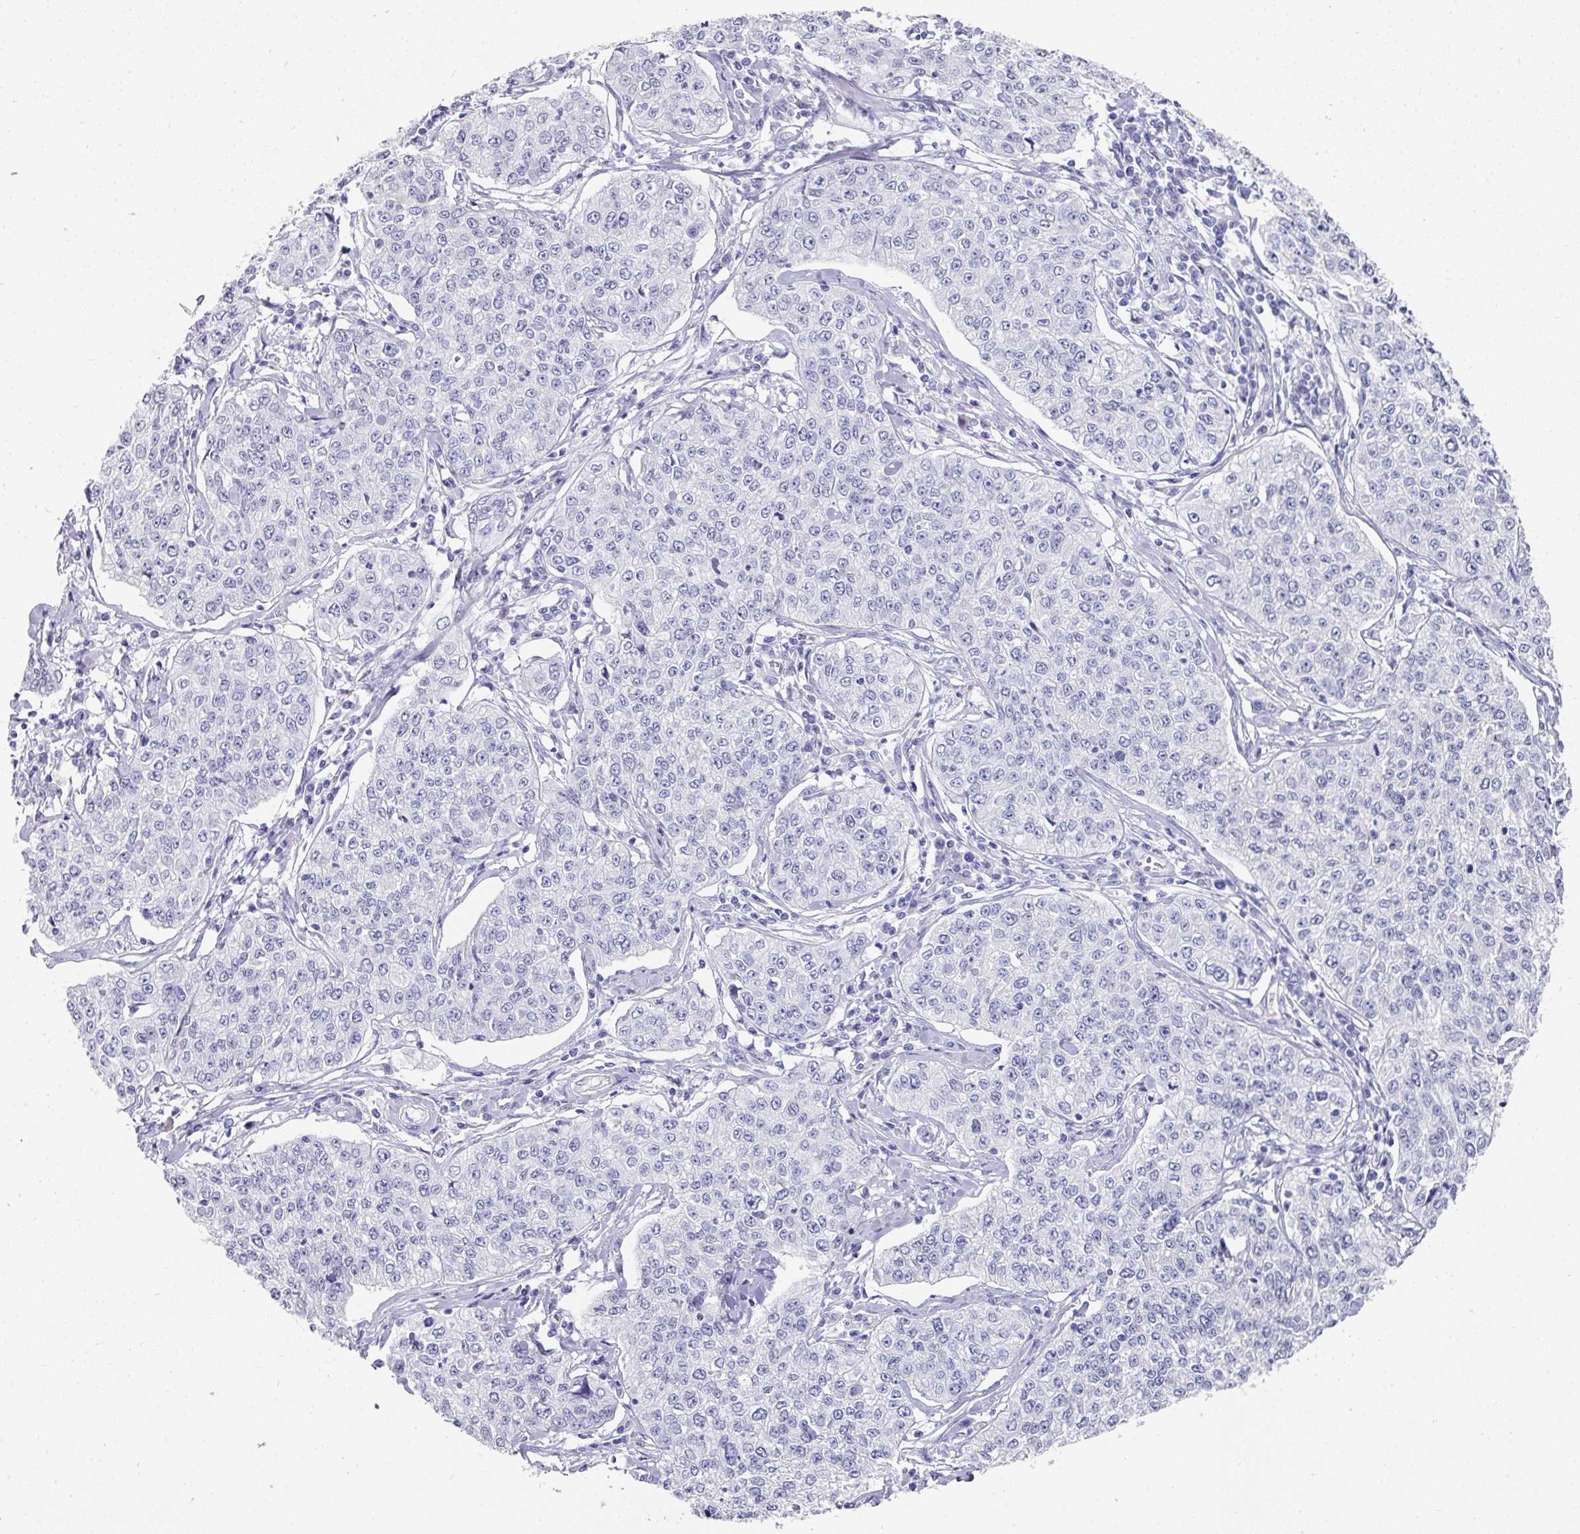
{"staining": {"intensity": "negative", "quantity": "none", "location": "none"}, "tissue": "cervical cancer", "cell_type": "Tumor cells", "image_type": "cancer", "snomed": [{"axis": "morphology", "description": "Squamous cell carcinoma, NOS"}, {"axis": "topography", "description": "Cervix"}], "caption": "Immunohistochemical staining of cervical cancer displays no significant positivity in tumor cells.", "gene": "SETBP1", "patient": {"sex": "female", "age": 35}}